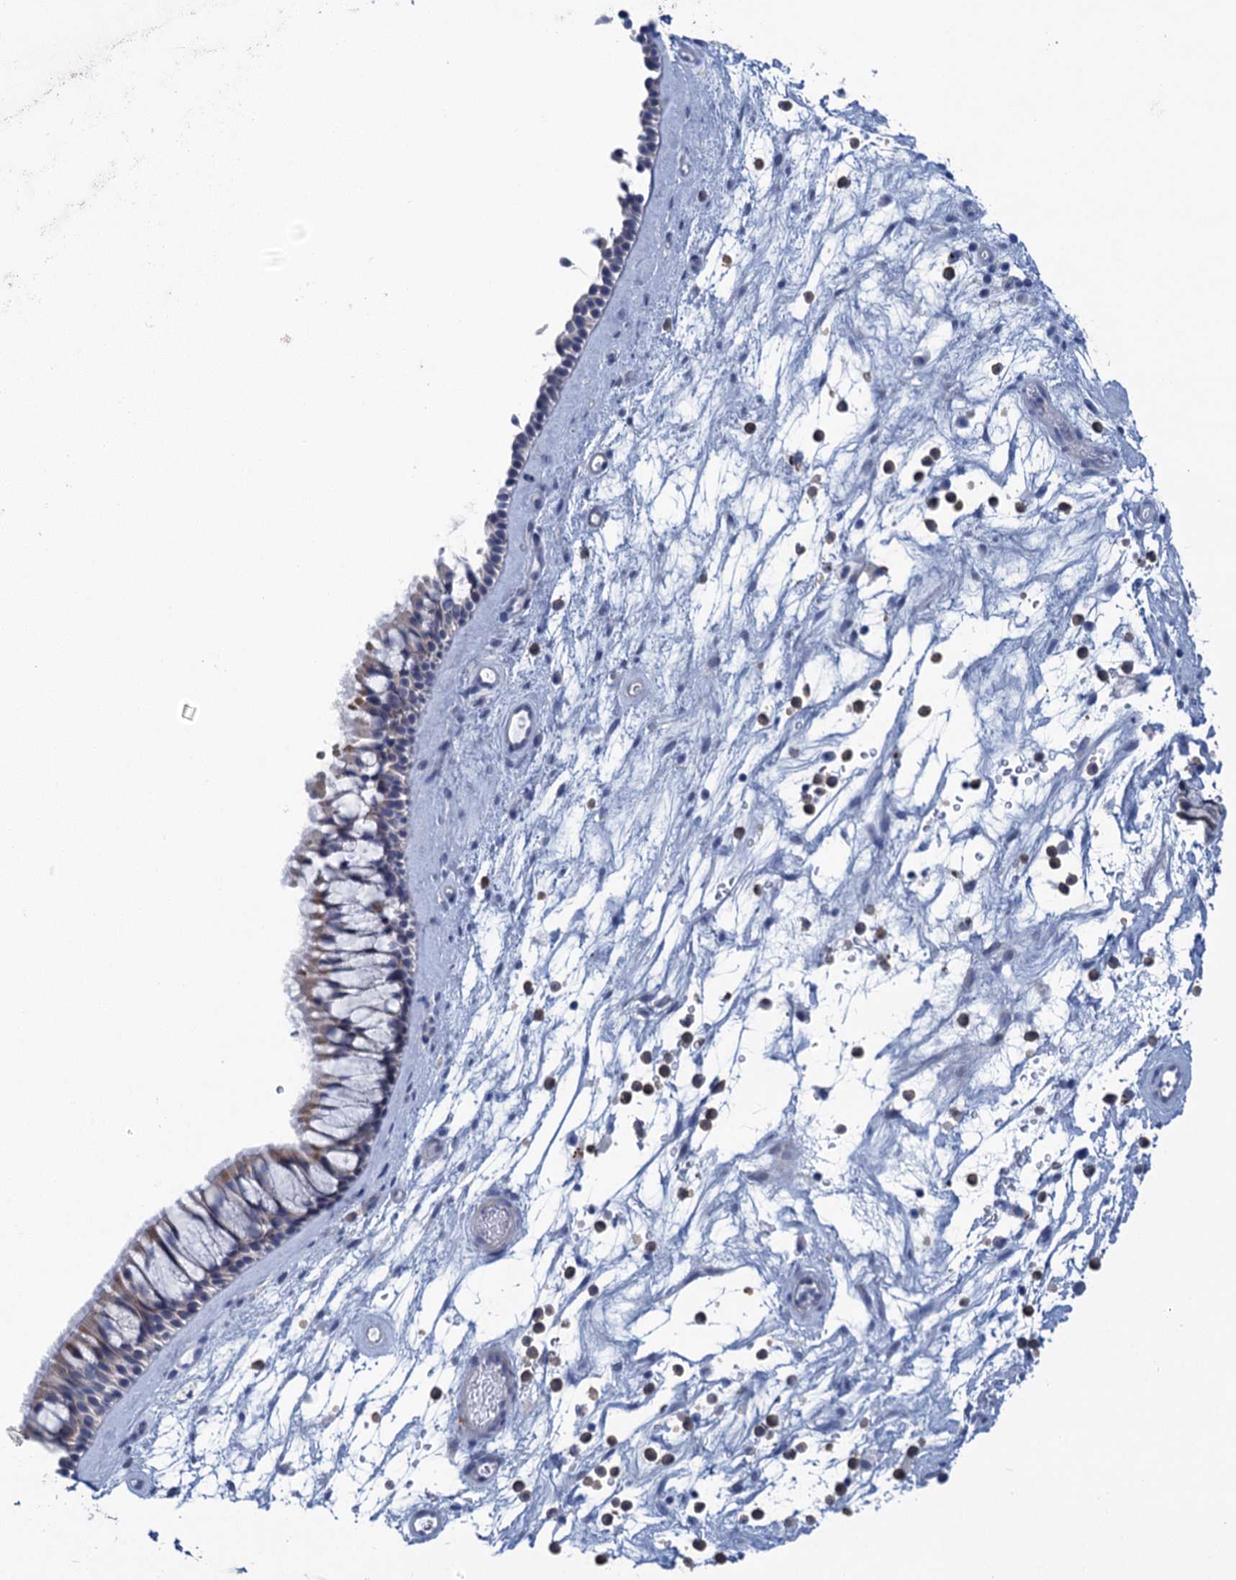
{"staining": {"intensity": "weak", "quantity": "25%-75%", "location": "cytoplasmic/membranous"}, "tissue": "nasopharynx", "cell_type": "Respiratory epithelial cells", "image_type": "normal", "snomed": [{"axis": "morphology", "description": "Normal tissue, NOS"}, {"axis": "topography", "description": "Nasopharynx"}], "caption": "IHC photomicrograph of unremarkable human nasopharynx stained for a protein (brown), which demonstrates low levels of weak cytoplasmic/membranous staining in approximately 25%-75% of respiratory epithelial cells.", "gene": "SCEL", "patient": {"sex": "male", "age": 64}}